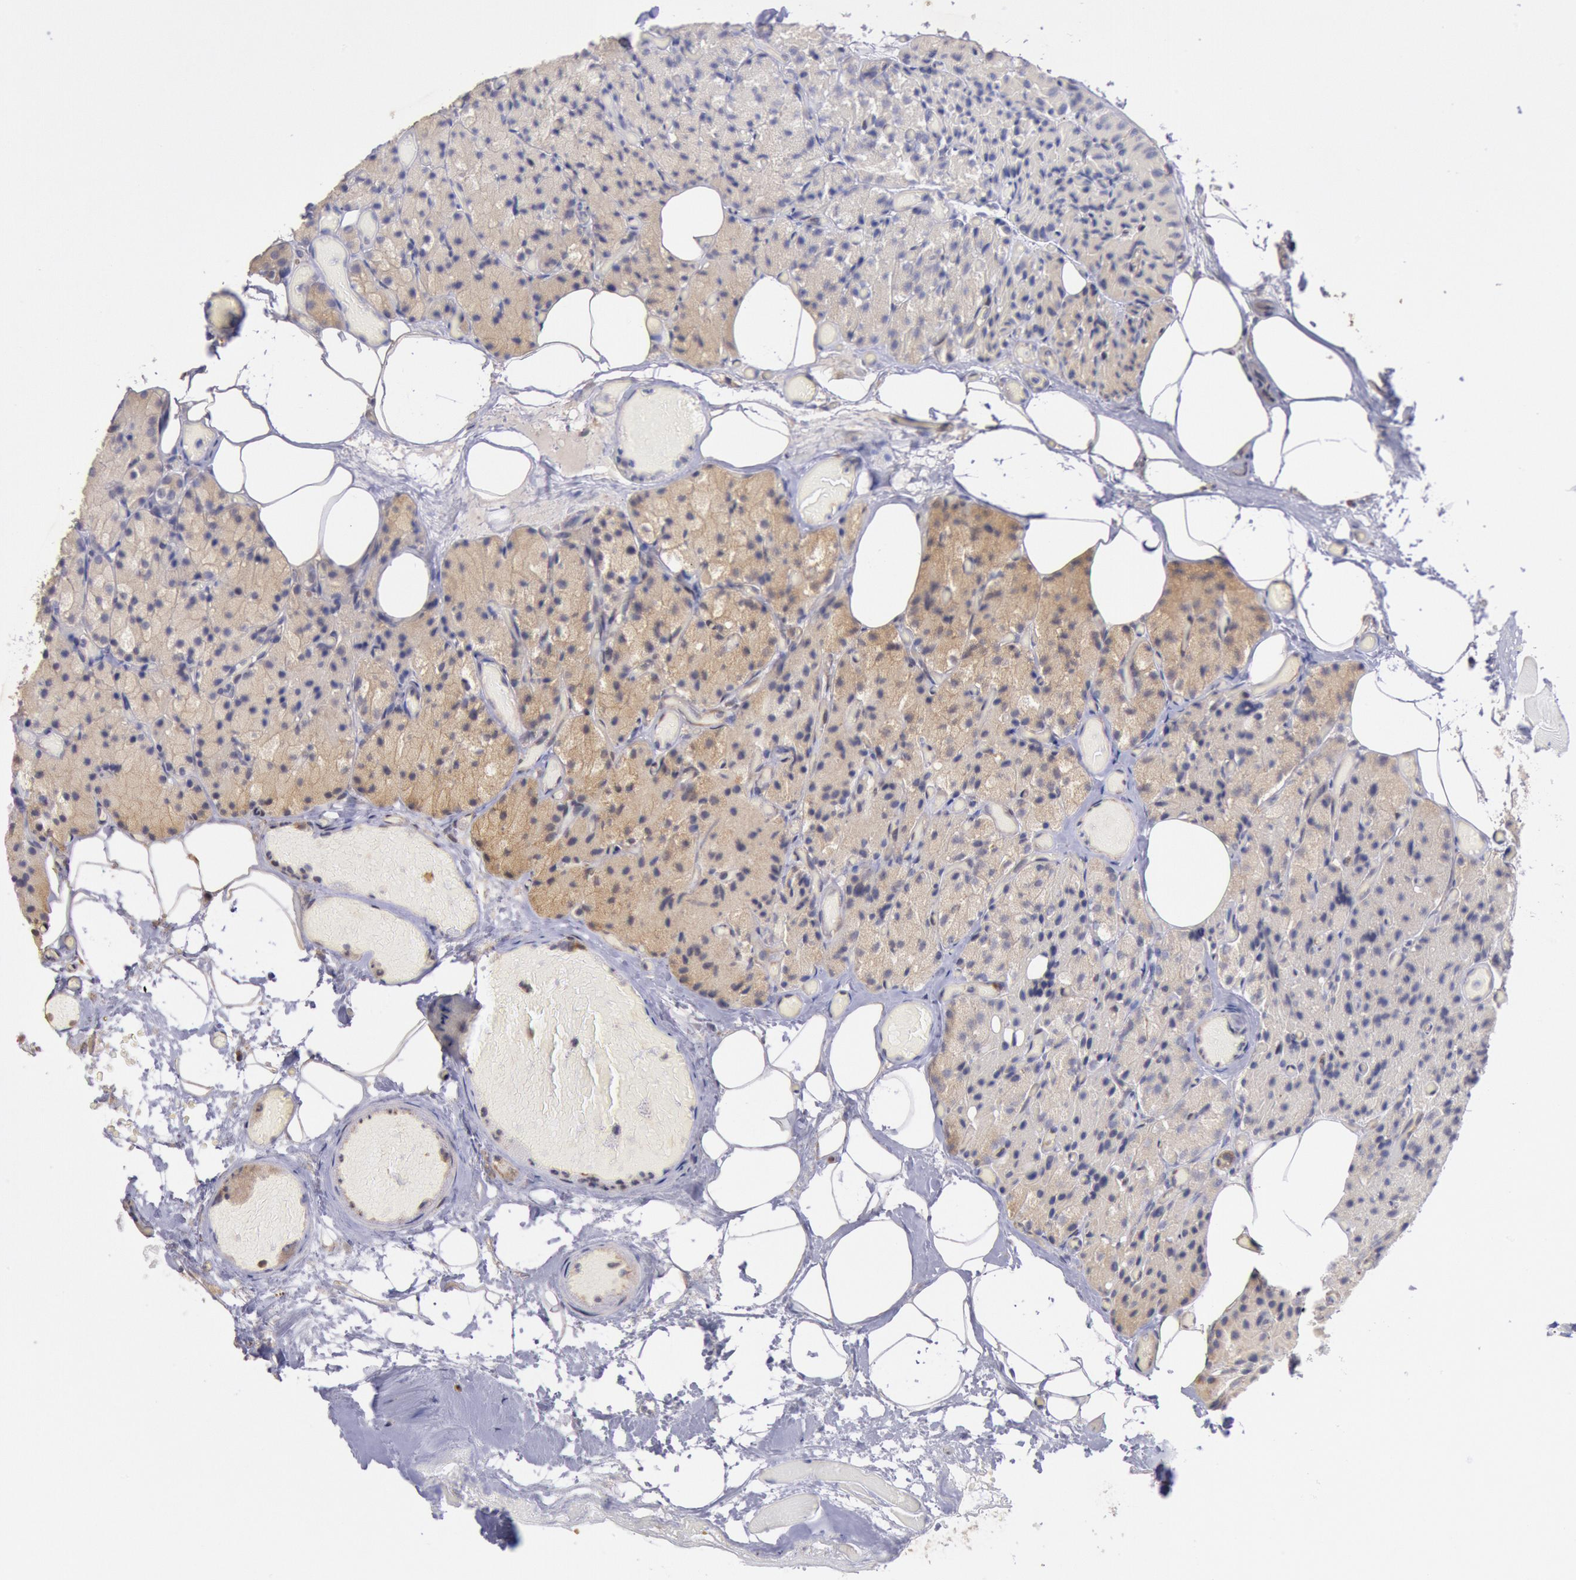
{"staining": {"intensity": "weak", "quantity": ">75%", "location": "cytoplasmic/membranous"}, "tissue": "parathyroid gland", "cell_type": "Glandular cells", "image_type": "normal", "snomed": [{"axis": "morphology", "description": "Normal tissue, NOS"}, {"axis": "topography", "description": "Skeletal muscle"}, {"axis": "topography", "description": "Parathyroid gland"}], "caption": "A photomicrograph of parathyroid gland stained for a protein demonstrates weak cytoplasmic/membranous brown staining in glandular cells.", "gene": "DRG1", "patient": {"sex": "female", "age": 37}}